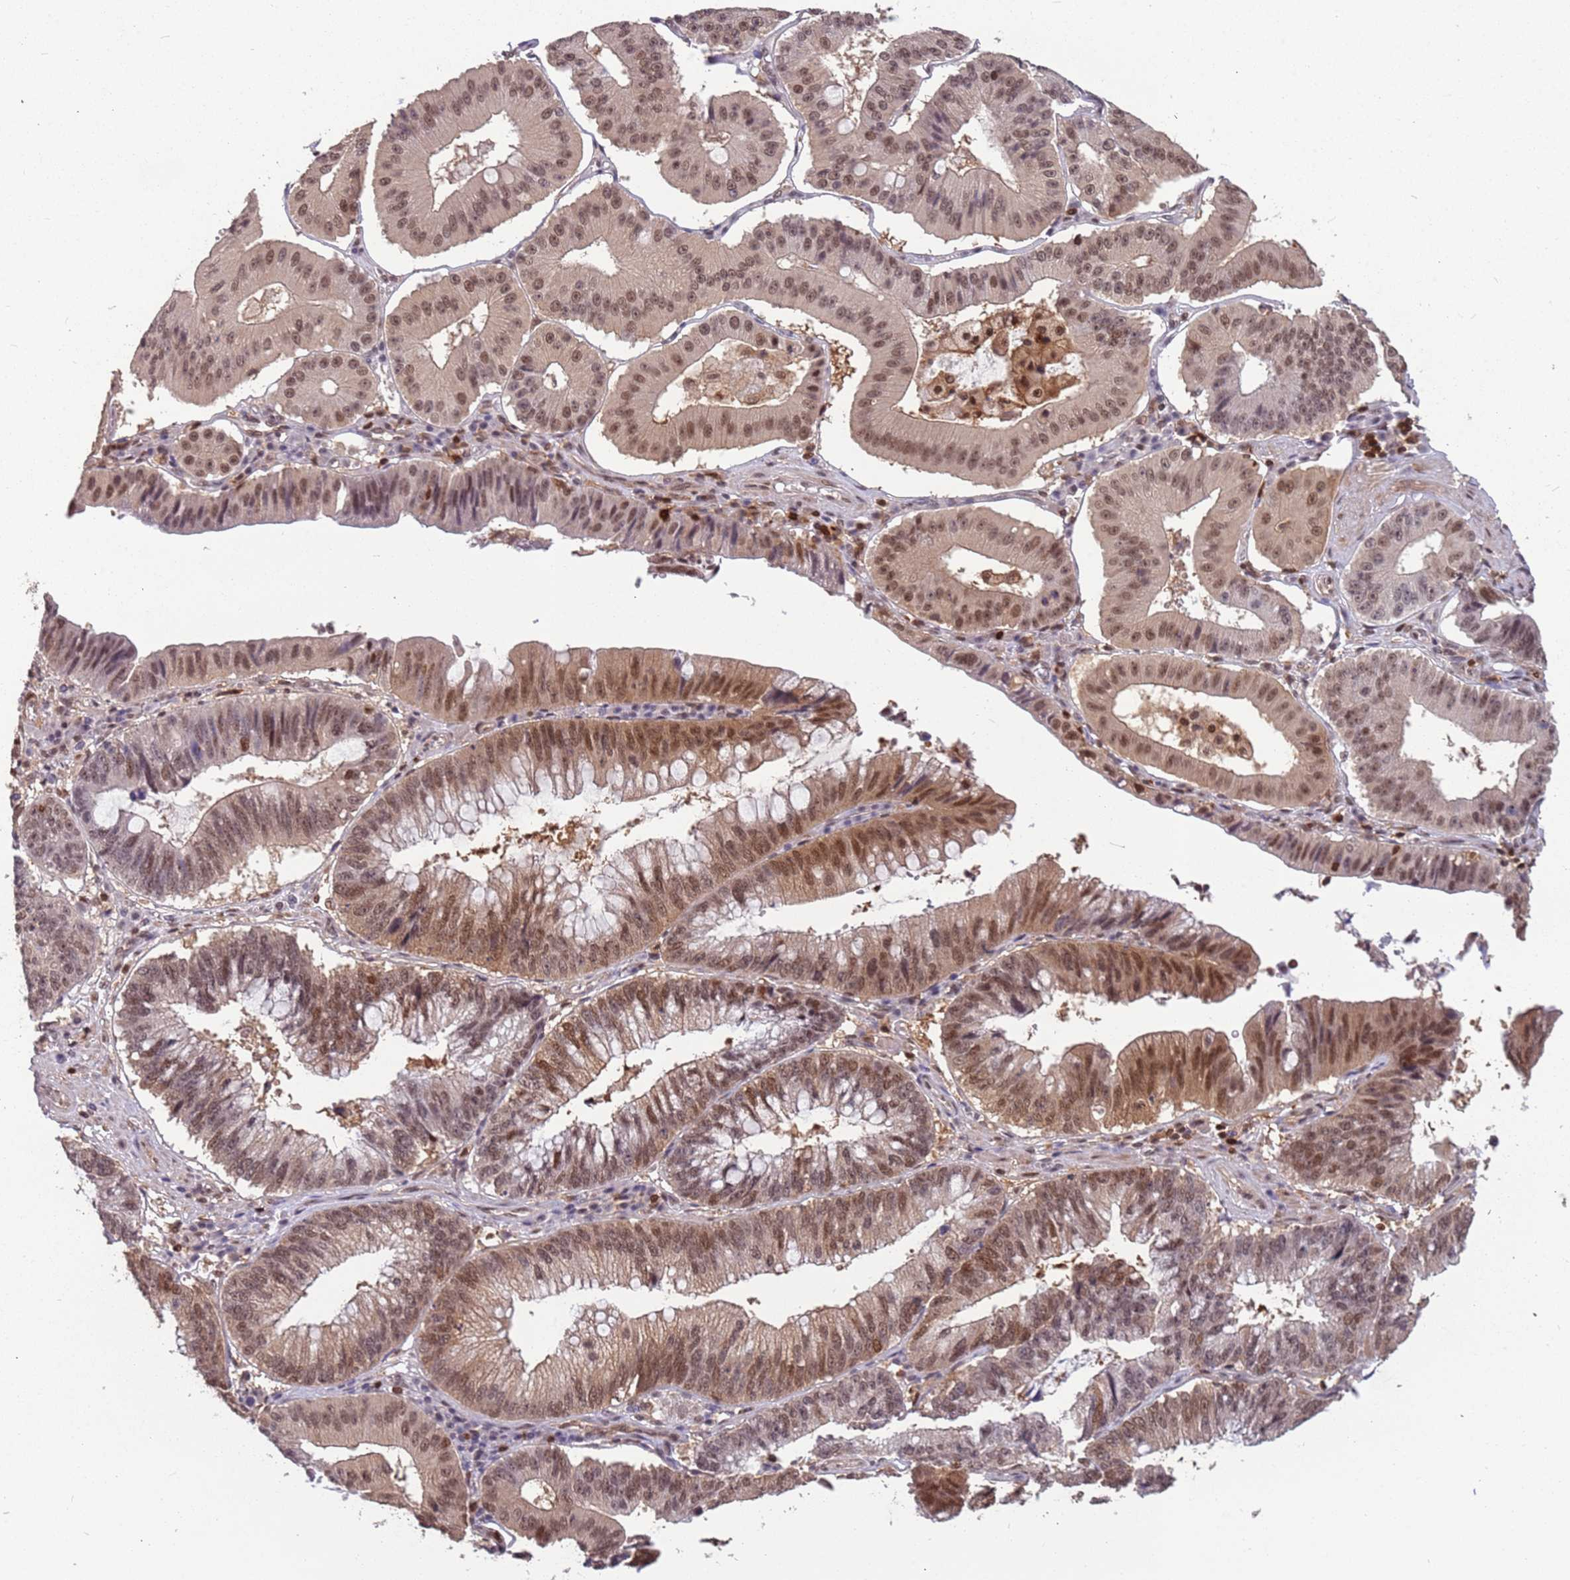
{"staining": {"intensity": "moderate", "quantity": ">75%", "location": "nuclear"}, "tissue": "stomach cancer", "cell_type": "Tumor cells", "image_type": "cancer", "snomed": [{"axis": "morphology", "description": "Adenocarcinoma, NOS"}, {"axis": "topography", "description": "Stomach"}], "caption": "Immunohistochemical staining of stomach cancer (adenocarcinoma) demonstrates medium levels of moderate nuclear expression in about >75% of tumor cells. The staining is performed using DAB (3,3'-diaminobenzidine) brown chromogen to label protein expression. The nuclei are counter-stained blue using hematoxylin.", "gene": "GBP2", "patient": {"sex": "male", "age": 59}}